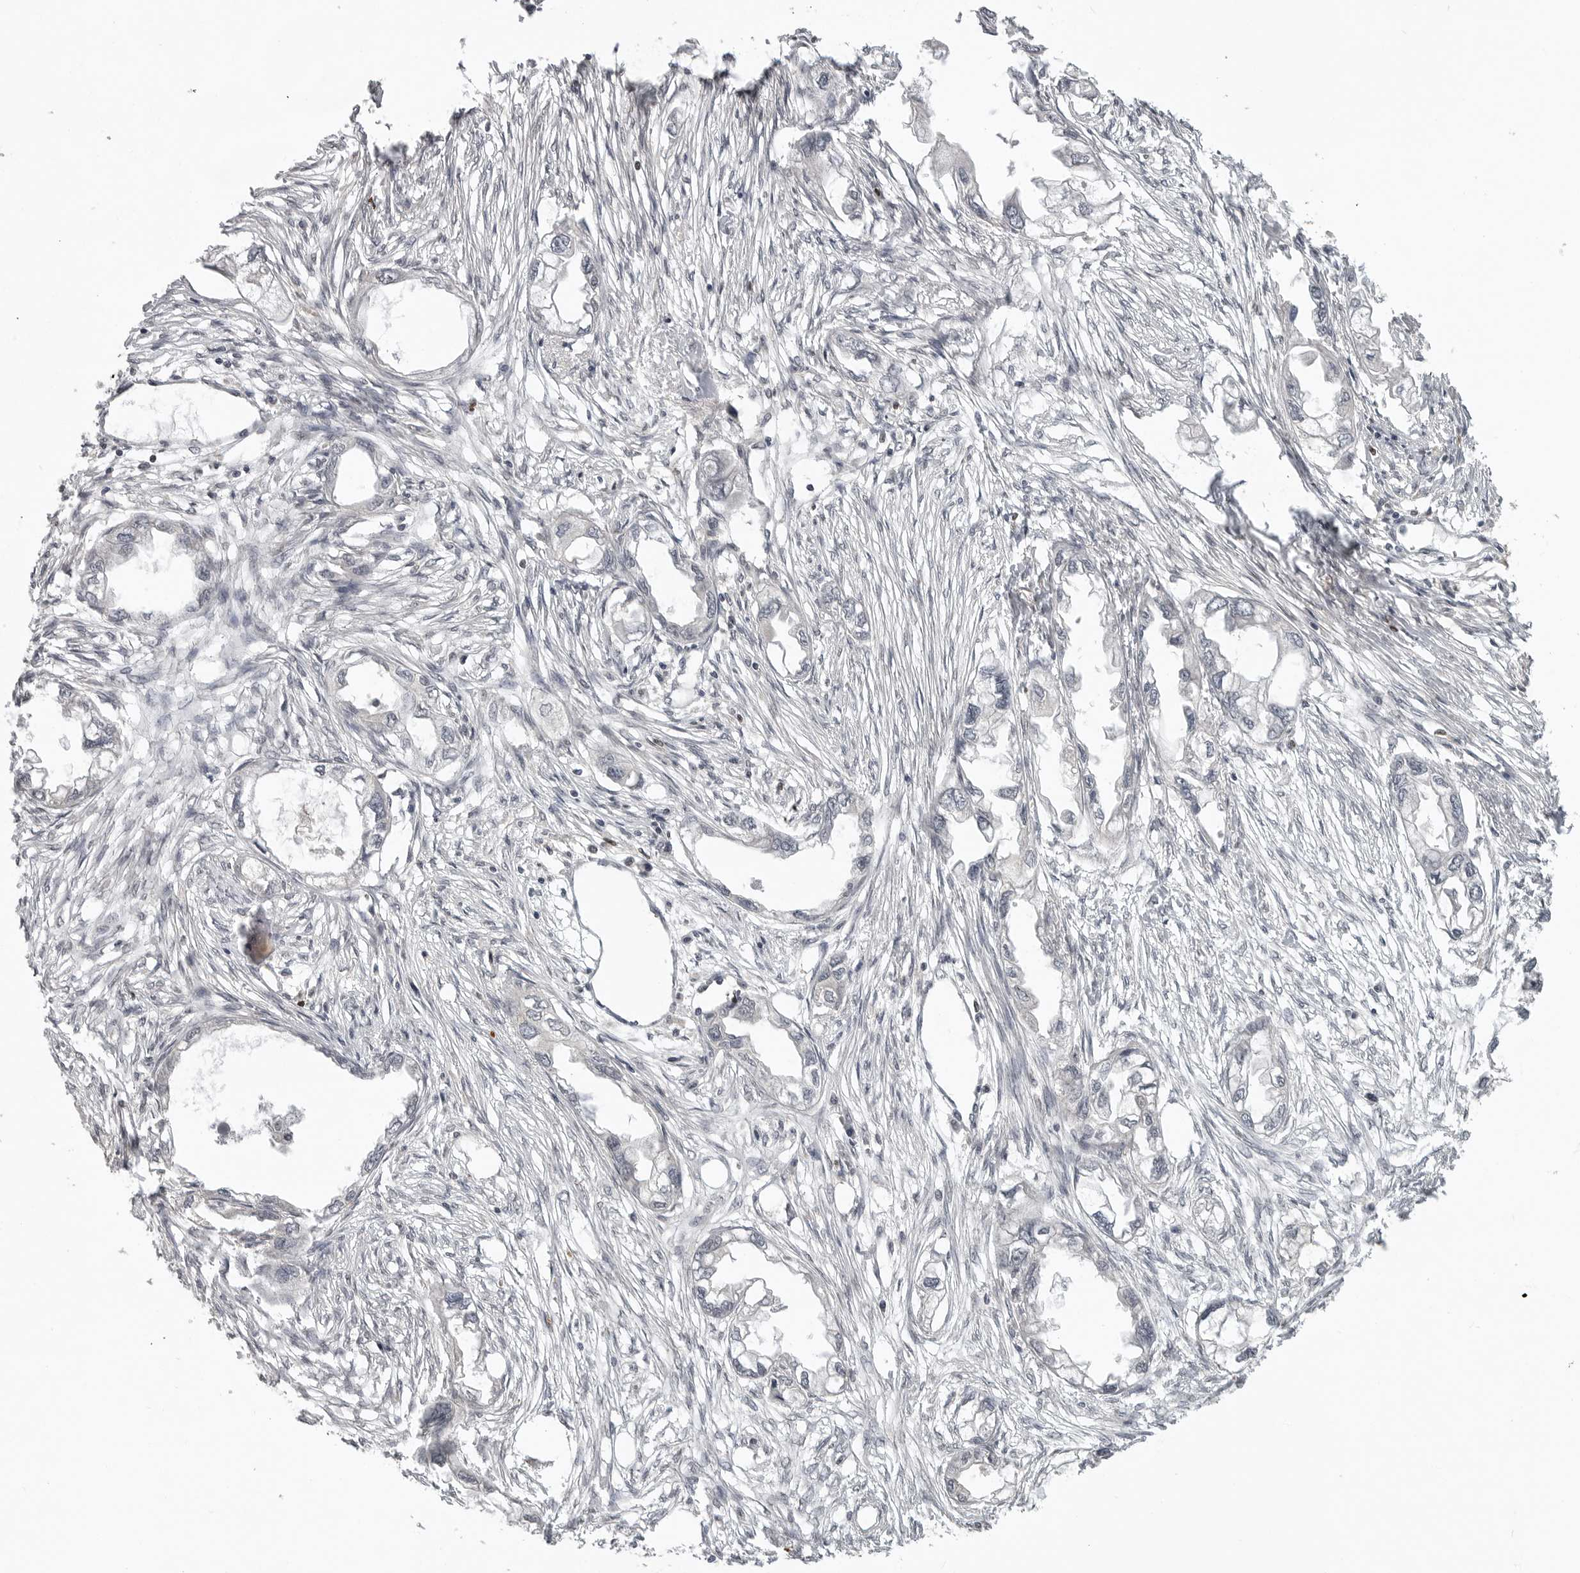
{"staining": {"intensity": "negative", "quantity": "none", "location": "none"}, "tissue": "endometrial cancer", "cell_type": "Tumor cells", "image_type": "cancer", "snomed": [{"axis": "morphology", "description": "Adenocarcinoma, NOS"}, {"axis": "morphology", "description": "Adenocarcinoma, metastatic, NOS"}, {"axis": "topography", "description": "Adipose tissue"}, {"axis": "topography", "description": "Endometrium"}], "caption": "Tumor cells are negative for brown protein staining in endometrial cancer.", "gene": "FOXP3", "patient": {"sex": "female", "age": 67}}